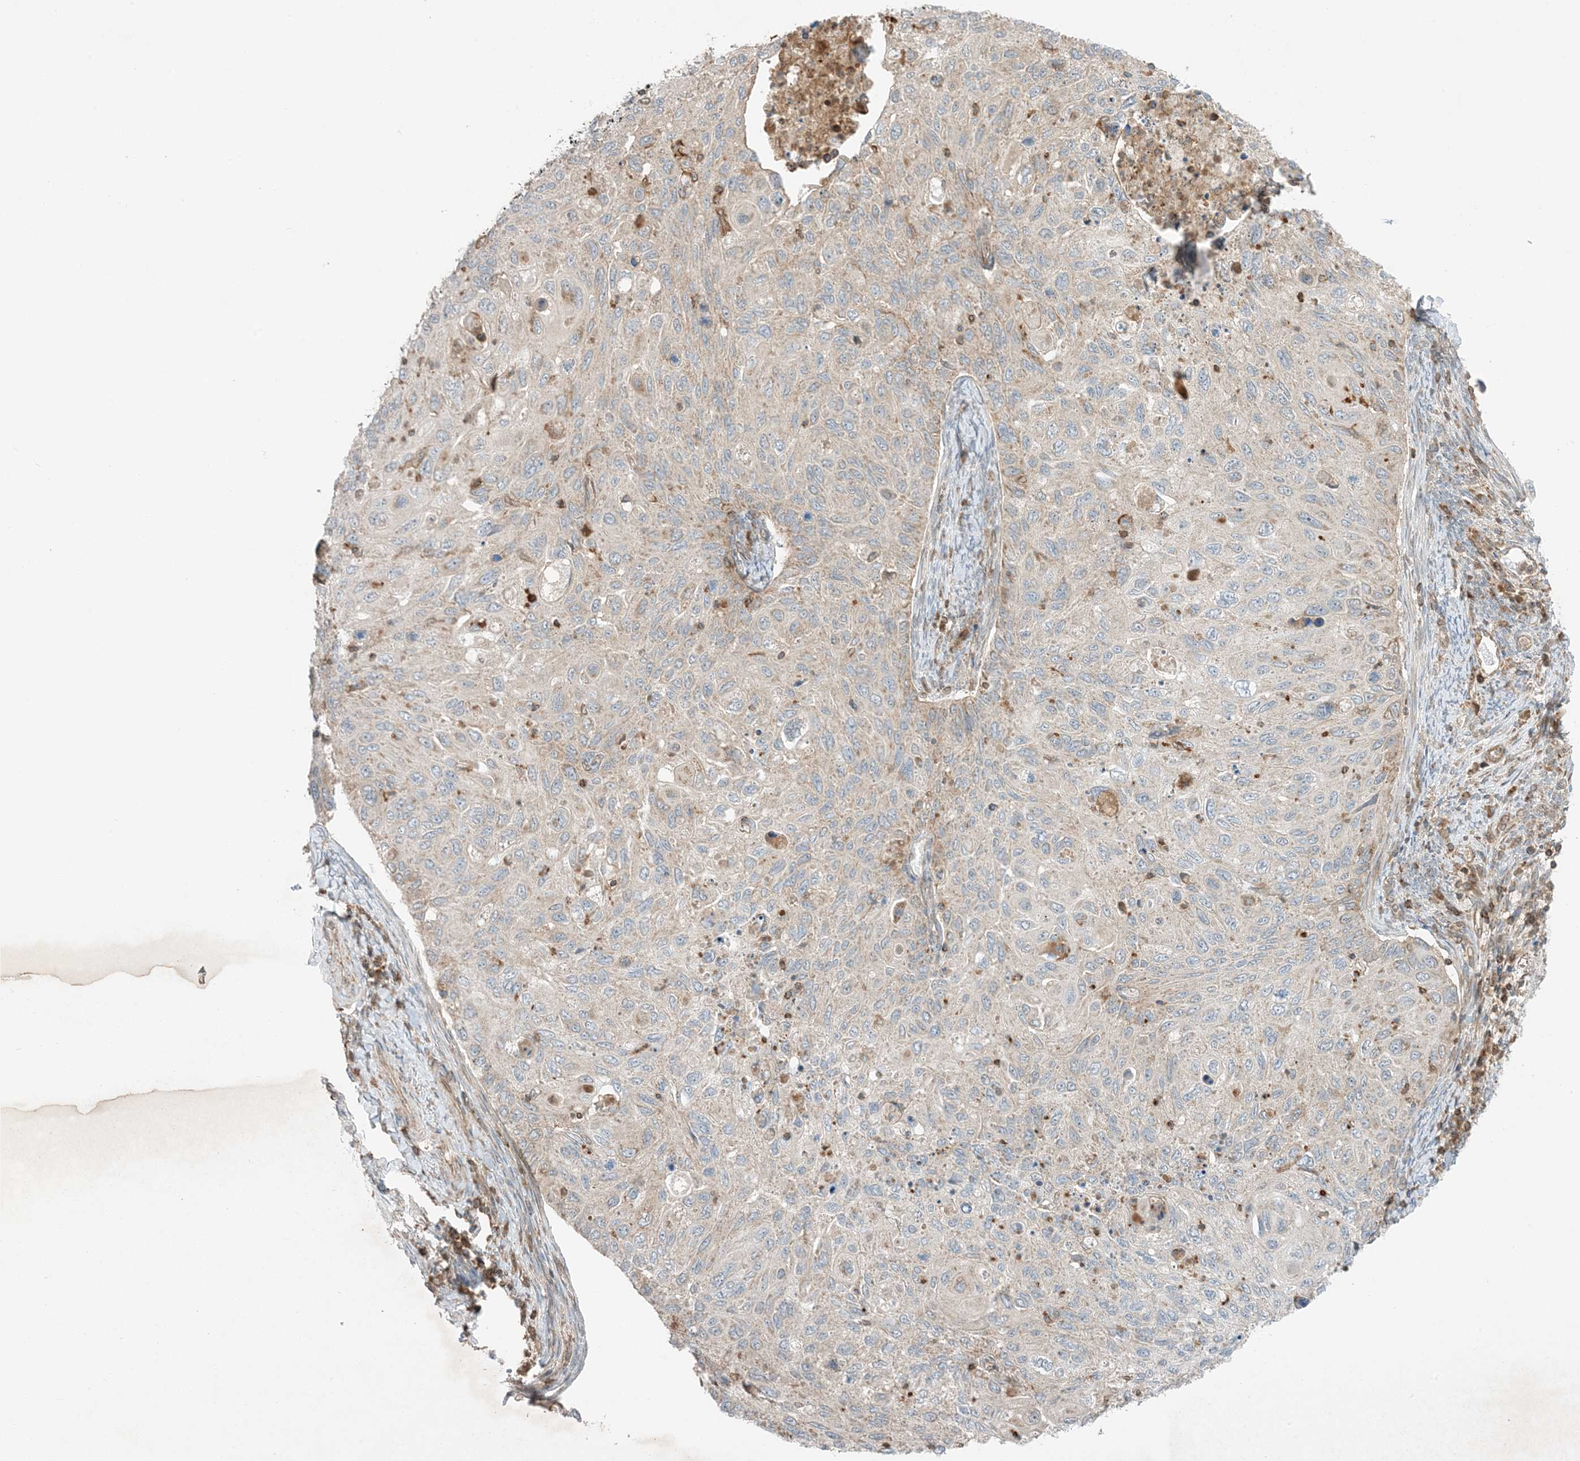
{"staining": {"intensity": "negative", "quantity": "none", "location": "none"}, "tissue": "cervical cancer", "cell_type": "Tumor cells", "image_type": "cancer", "snomed": [{"axis": "morphology", "description": "Squamous cell carcinoma, NOS"}, {"axis": "topography", "description": "Cervix"}], "caption": "The histopathology image reveals no staining of tumor cells in cervical cancer.", "gene": "SLC25A12", "patient": {"sex": "female", "age": 70}}